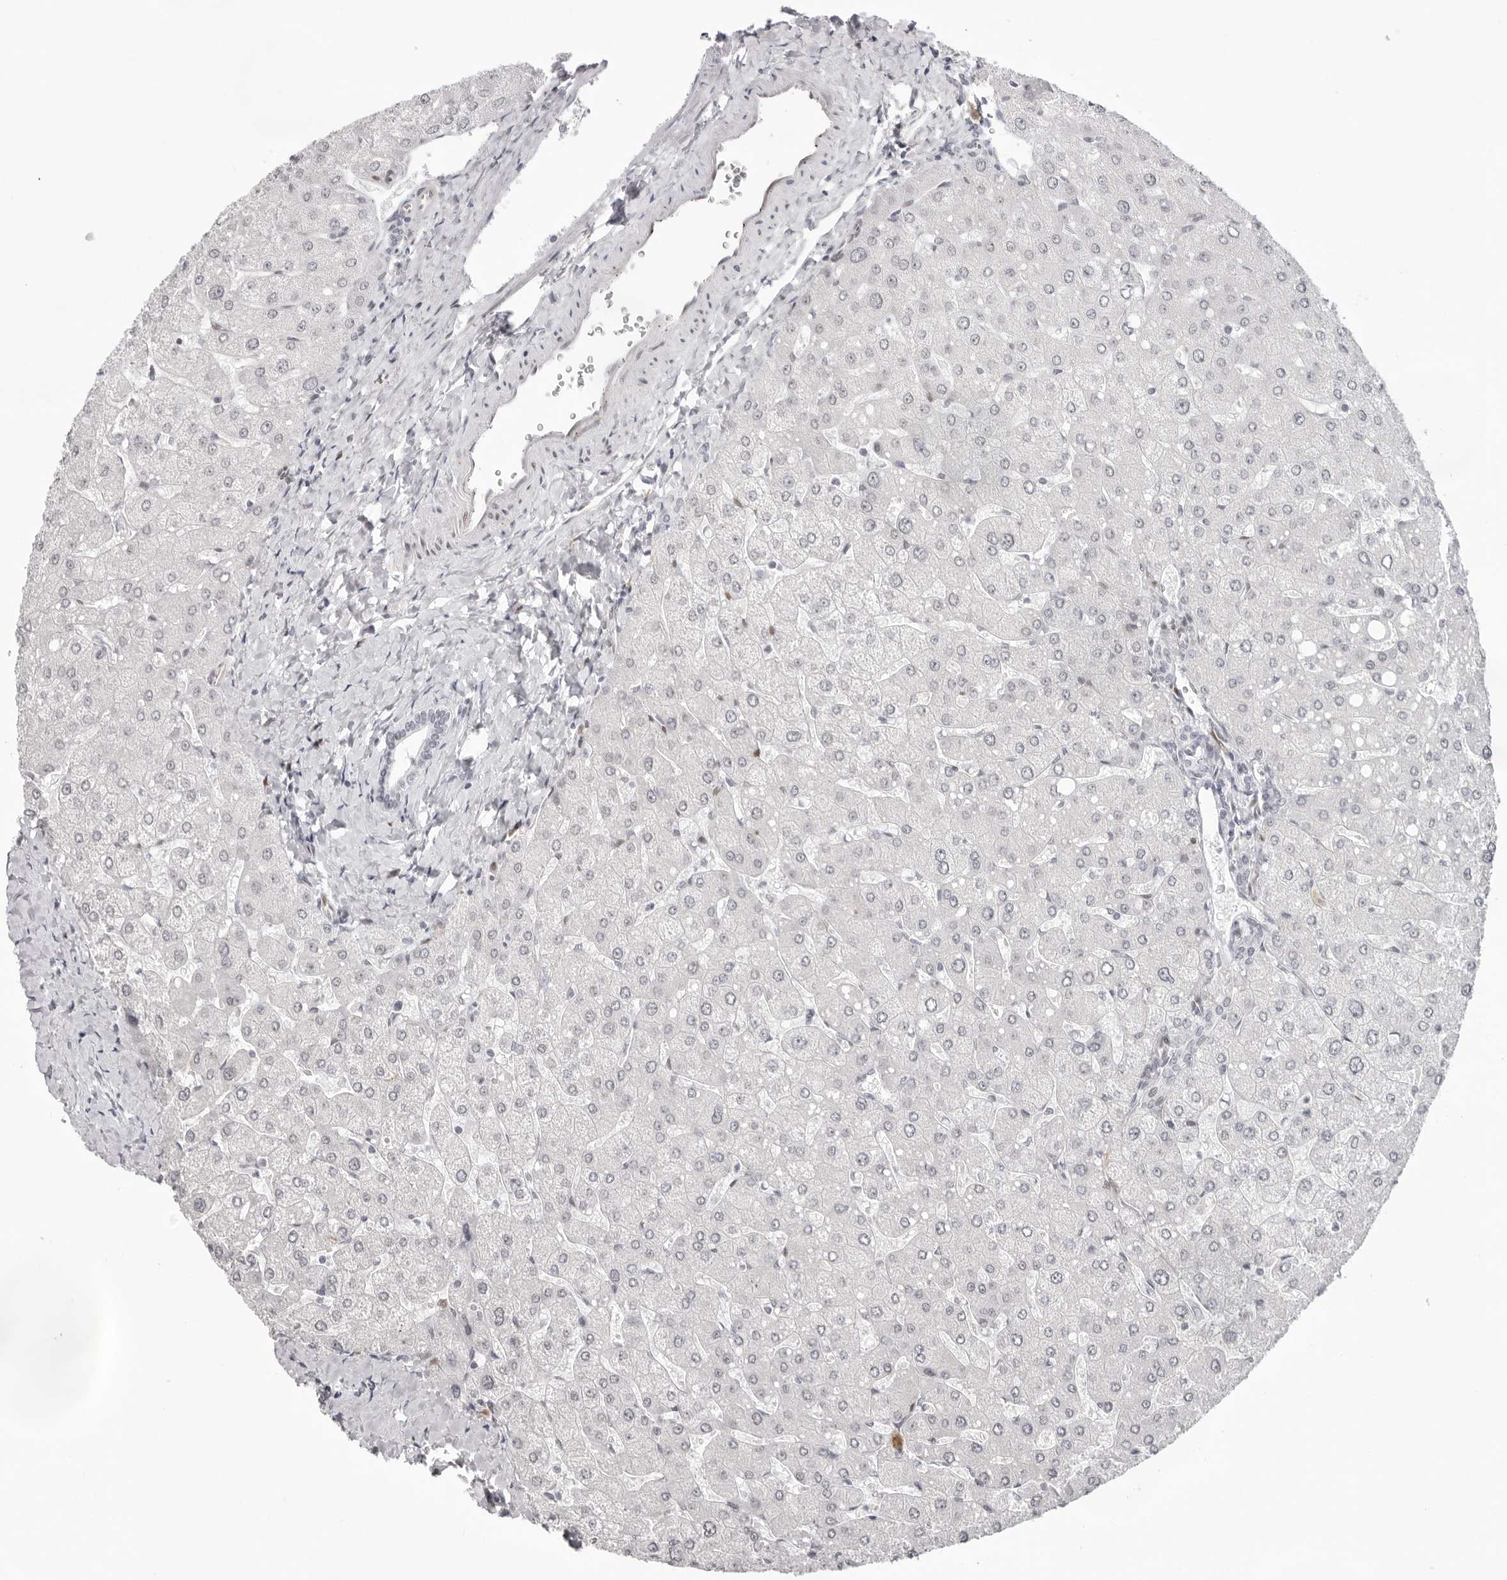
{"staining": {"intensity": "negative", "quantity": "none", "location": "none"}, "tissue": "liver", "cell_type": "Cholangiocytes", "image_type": "normal", "snomed": [{"axis": "morphology", "description": "Normal tissue, NOS"}, {"axis": "topography", "description": "Liver"}], "caption": "Immunohistochemistry micrograph of normal liver stained for a protein (brown), which displays no positivity in cholangiocytes.", "gene": "NTPCR", "patient": {"sex": "male", "age": 55}}